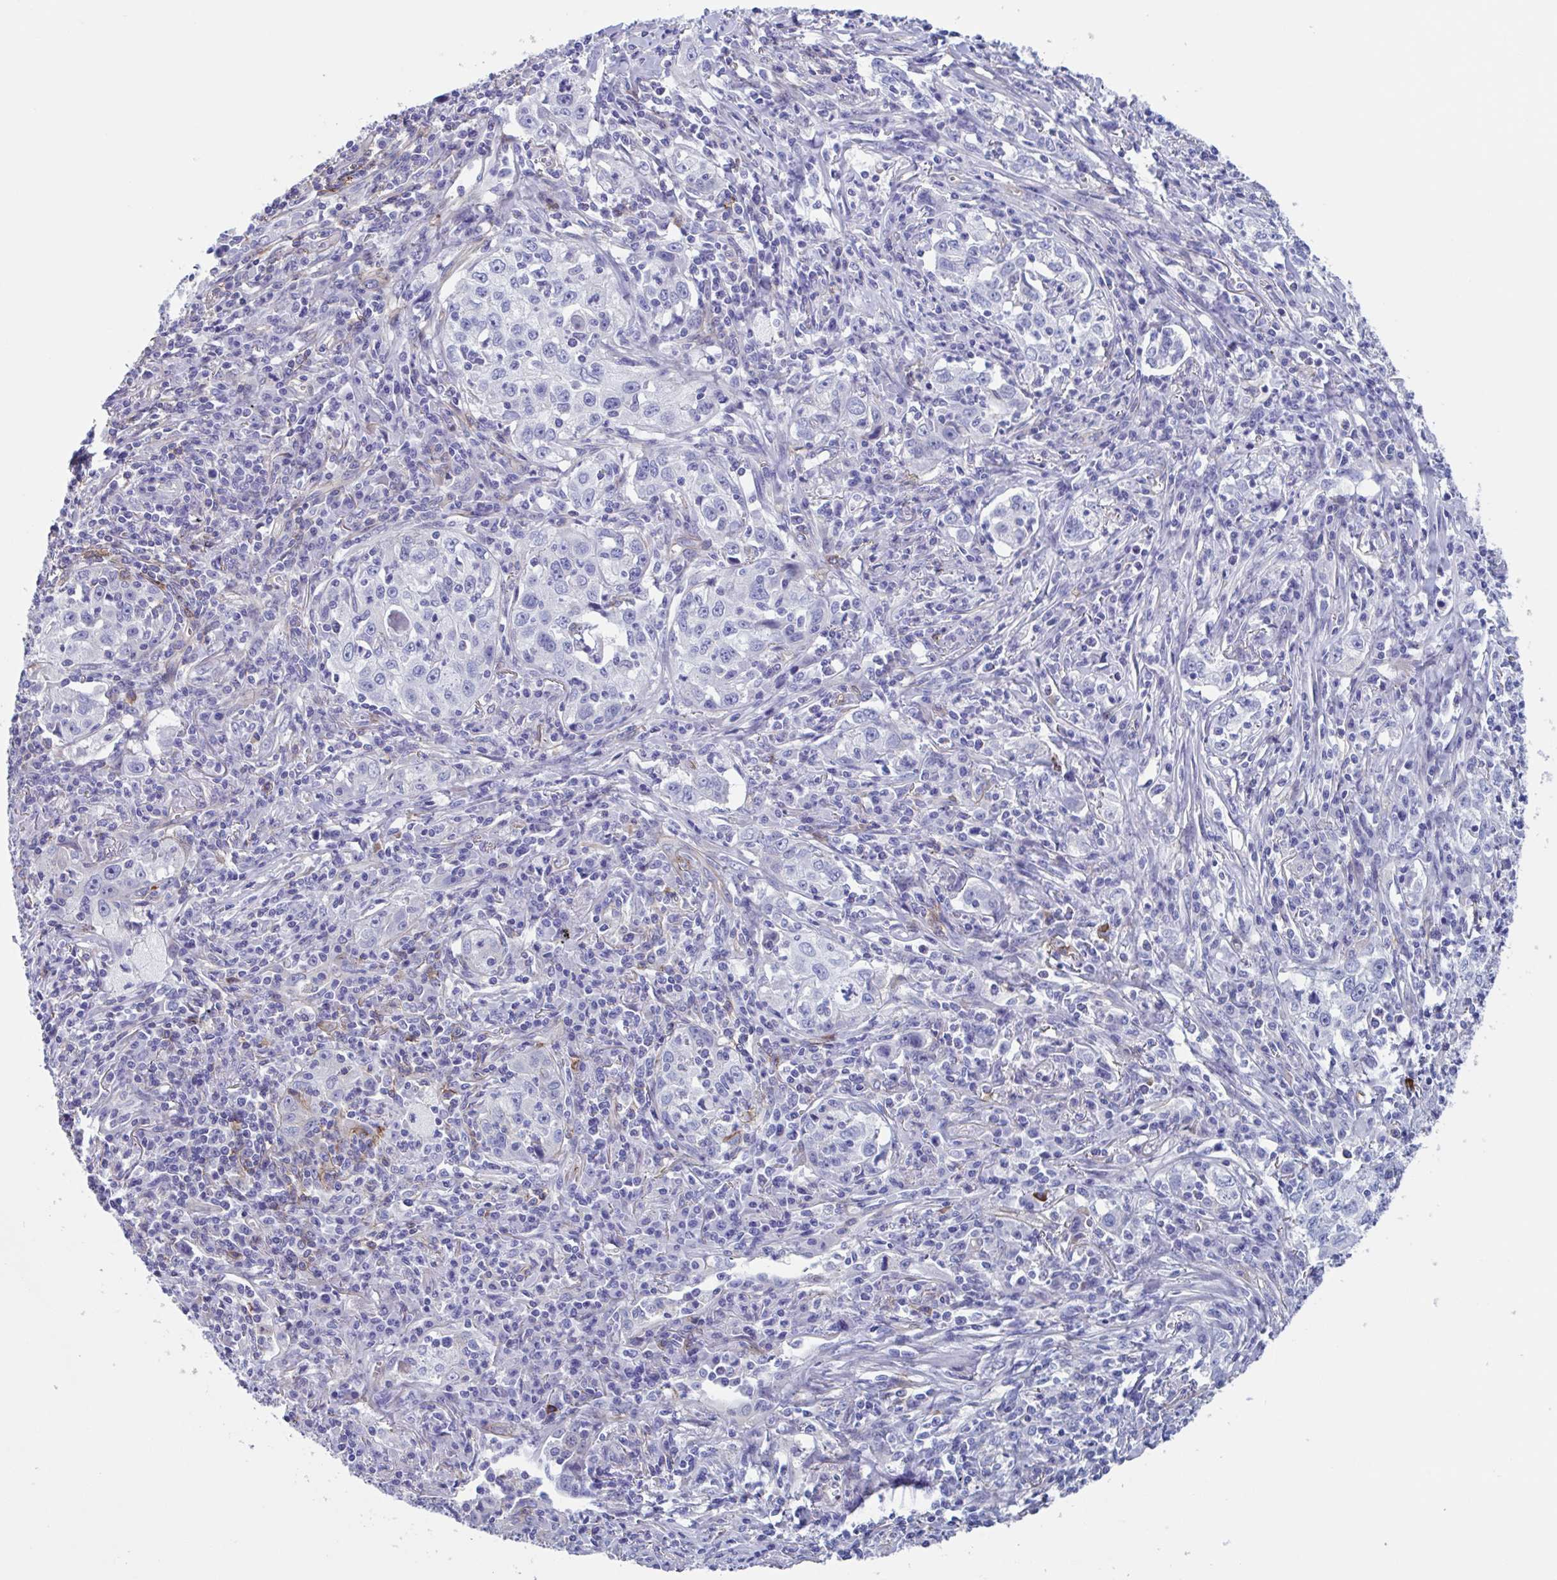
{"staining": {"intensity": "negative", "quantity": "none", "location": "none"}, "tissue": "lung cancer", "cell_type": "Tumor cells", "image_type": "cancer", "snomed": [{"axis": "morphology", "description": "Squamous cell carcinoma, NOS"}, {"axis": "topography", "description": "Lung"}], "caption": "Tumor cells are negative for brown protein staining in lung cancer (squamous cell carcinoma).", "gene": "LPIN3", "patient": {"sex": "male", "age": 71}}